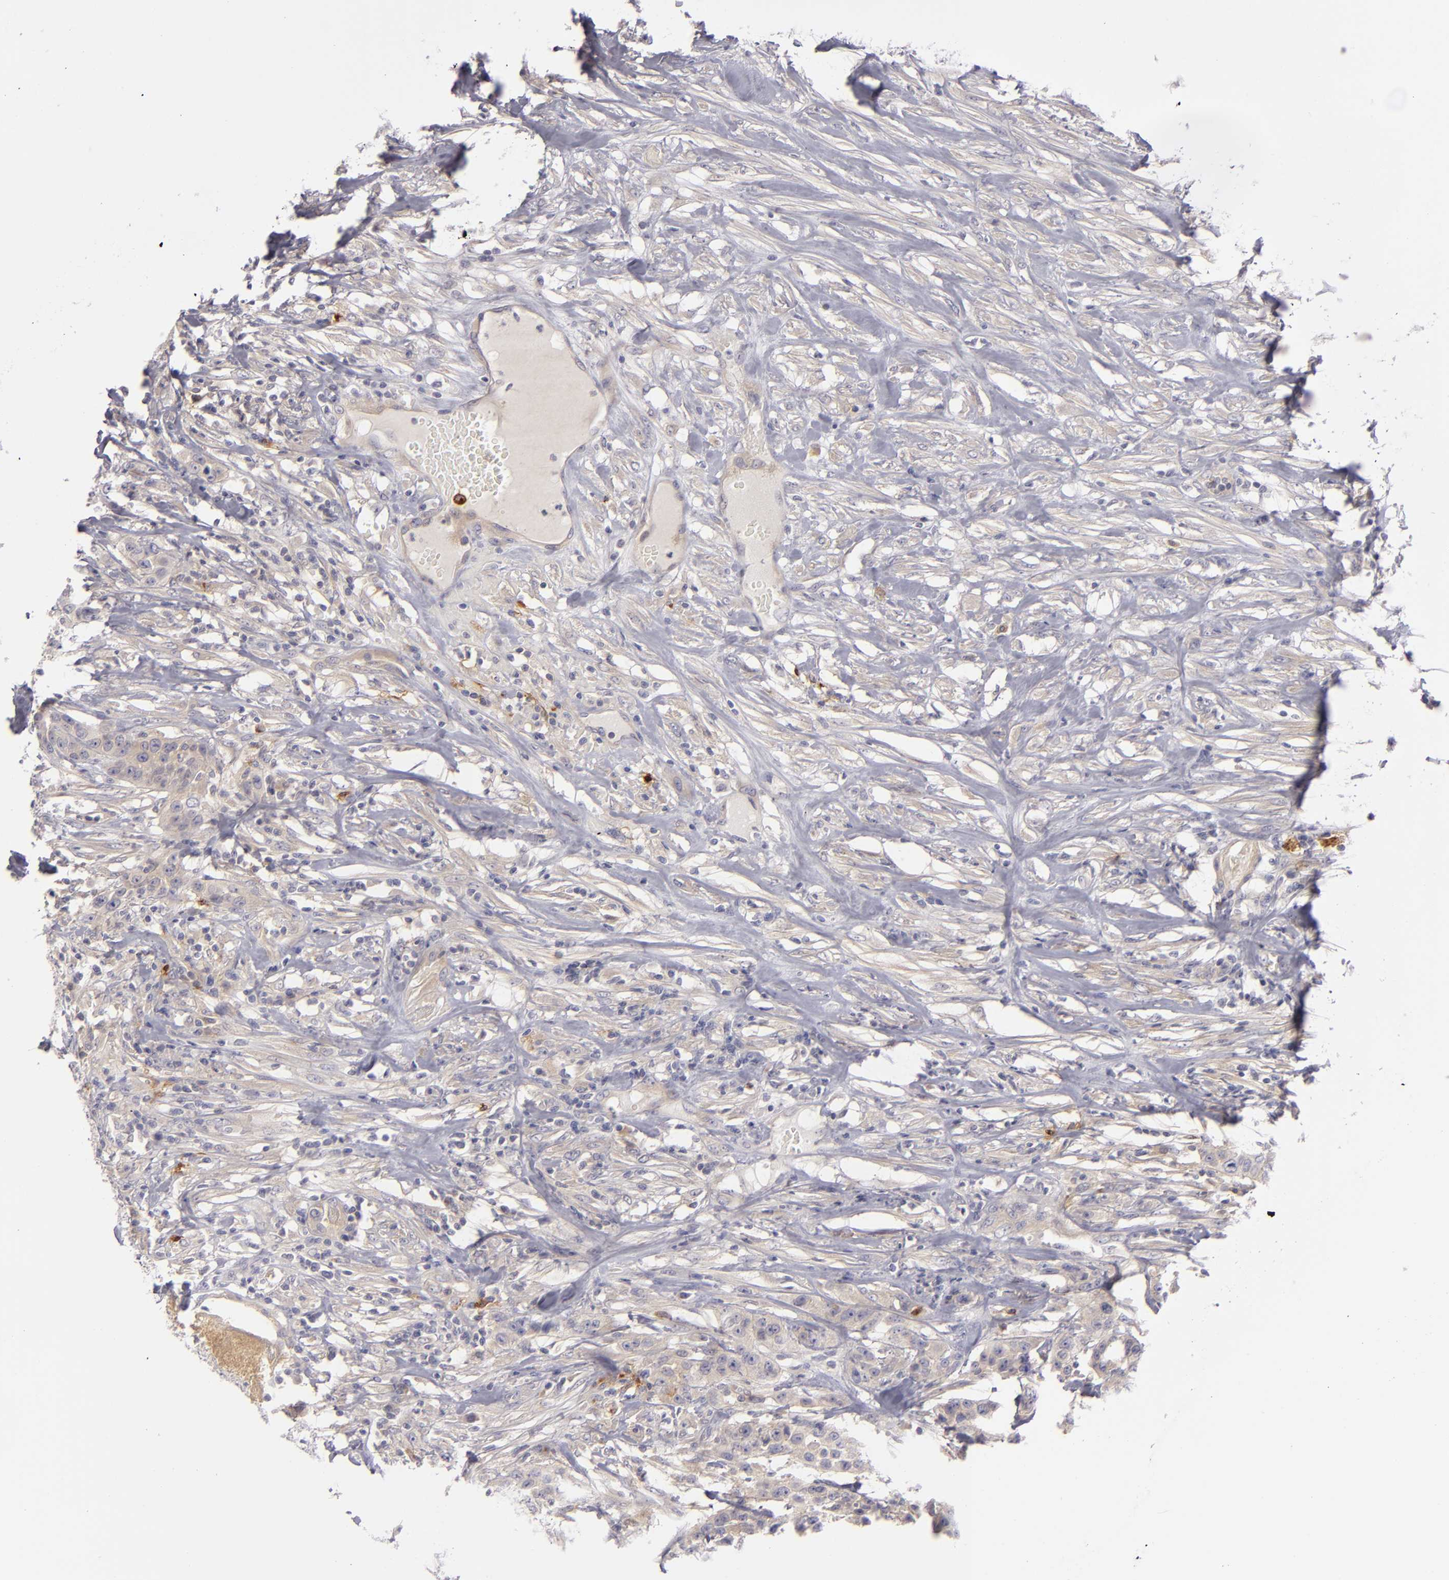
{"staining": {"intensity": "weak", "quantity": "25%-75%", "location": "cytoplasmic/membranous"}, "tissue": "urothelial cancer", "cell_type": "Tumor cells", "image_type": "cancer", "snomed": [{"axis": "morphology", "description": "Urothelial carcinoma, High grade"}, {"axis": "topography", "description": "Urinary bladder"}], "caption": "Immunohistochemistry of urothelial cancer demonstrates low levels of weak cytoplasmic/membranous positivity in about 25%-75% of tumor cells. Immunohistochemistry (ihc) stains the protein in brown and the nuclei are stained blue.", "gene": "CD83", "patient": {"sex": "male", "age": 74}}